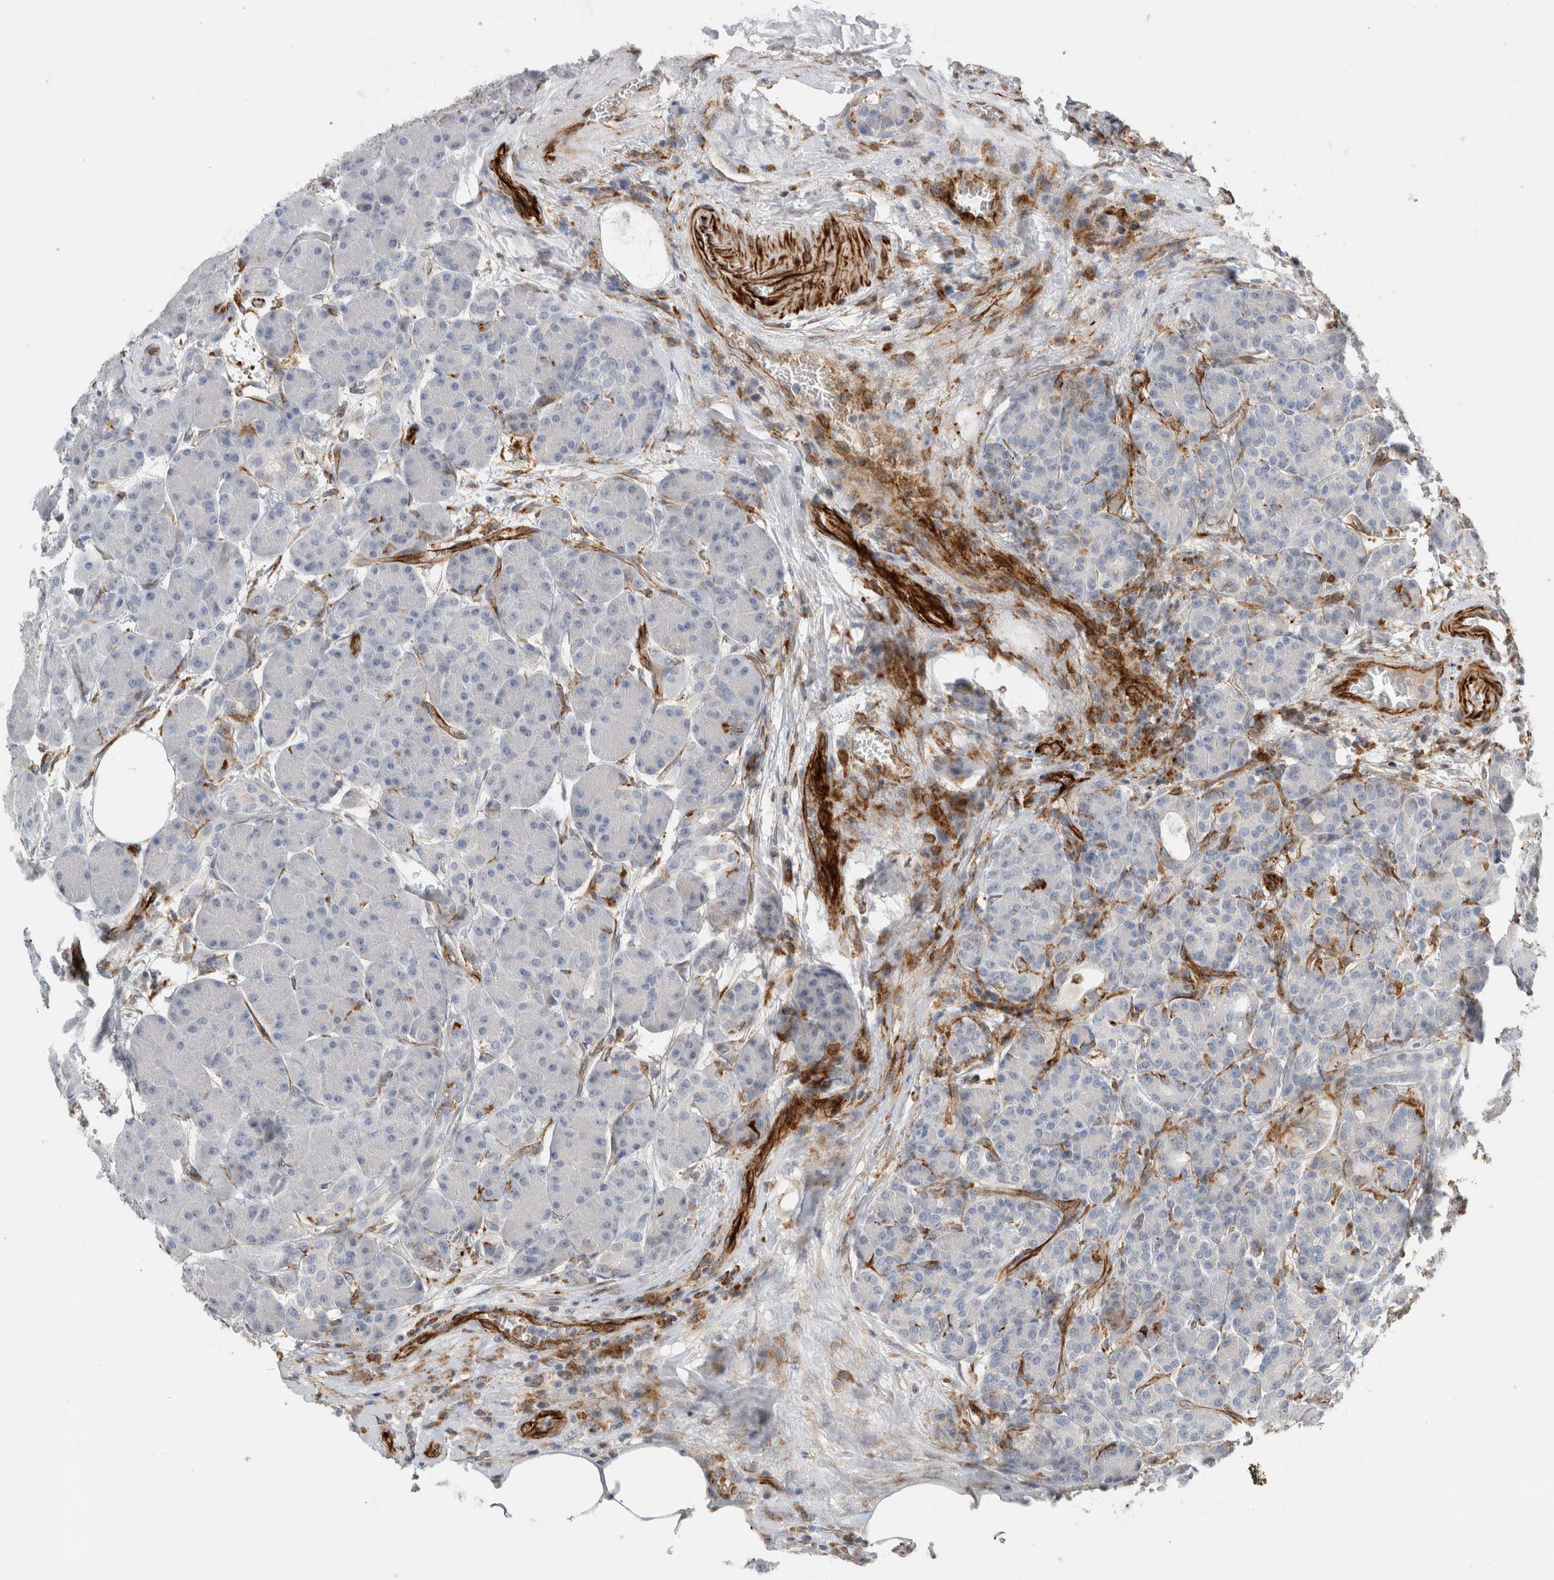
{"staining": {"intensity": "negative", "quantity": "none", "location": "none"}, "tissue": "pancreas", "cell_type": "Exocrine glandular cells", "image_type": "normal", "snomed": [{"axis": "morphology", "description": "Normal tissue, NOS"}, {"axis": "topography", "description": "Pancreas"}], "caption": "A histopathology image of pancreas stained for a protein demonstrates no brown staining in exocrine glandular cells.", "gene": "LY86", "patient": {"sex": "male", "age": 63}}